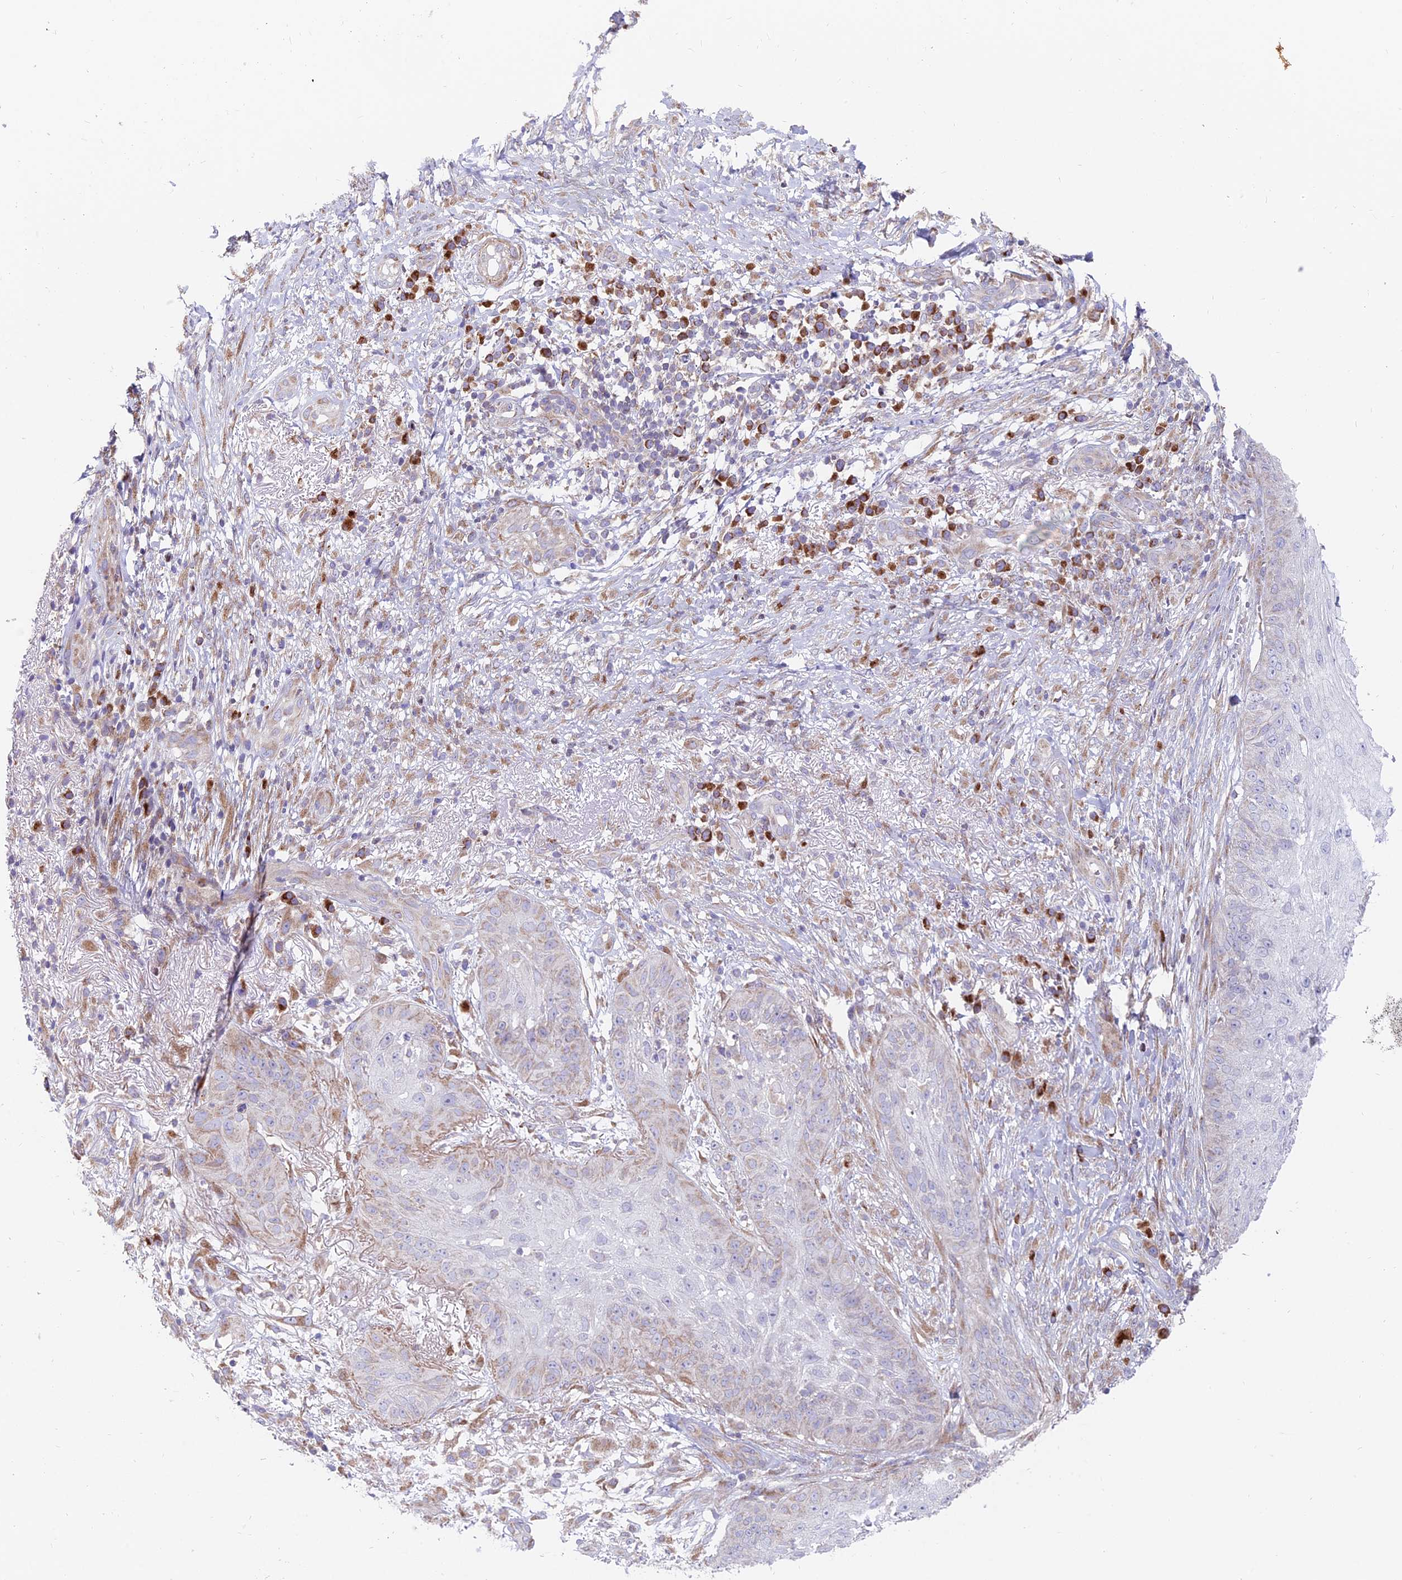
{"staining": {"intensity": "moderate", "quantity": "<25%", "location": "cytoplasmic/membranous"}, "tissue": "skin cancer", "cell_type": "Tumor cells", "image_type": "cancer", "snomed": [{"axis": "morphology", "description": "Squamous cell carcinoma, NOS"}, {"axis": "topography", "description": "Skin"}], "caption": "Human skin squamous cell carcinoma stained with a brown dye shows moderate cytoplasmic/membranous positive expression in about <25% of tumor cells.", "gene": "TBC1D20", "patient": {"sex": "male", "age": 70}}